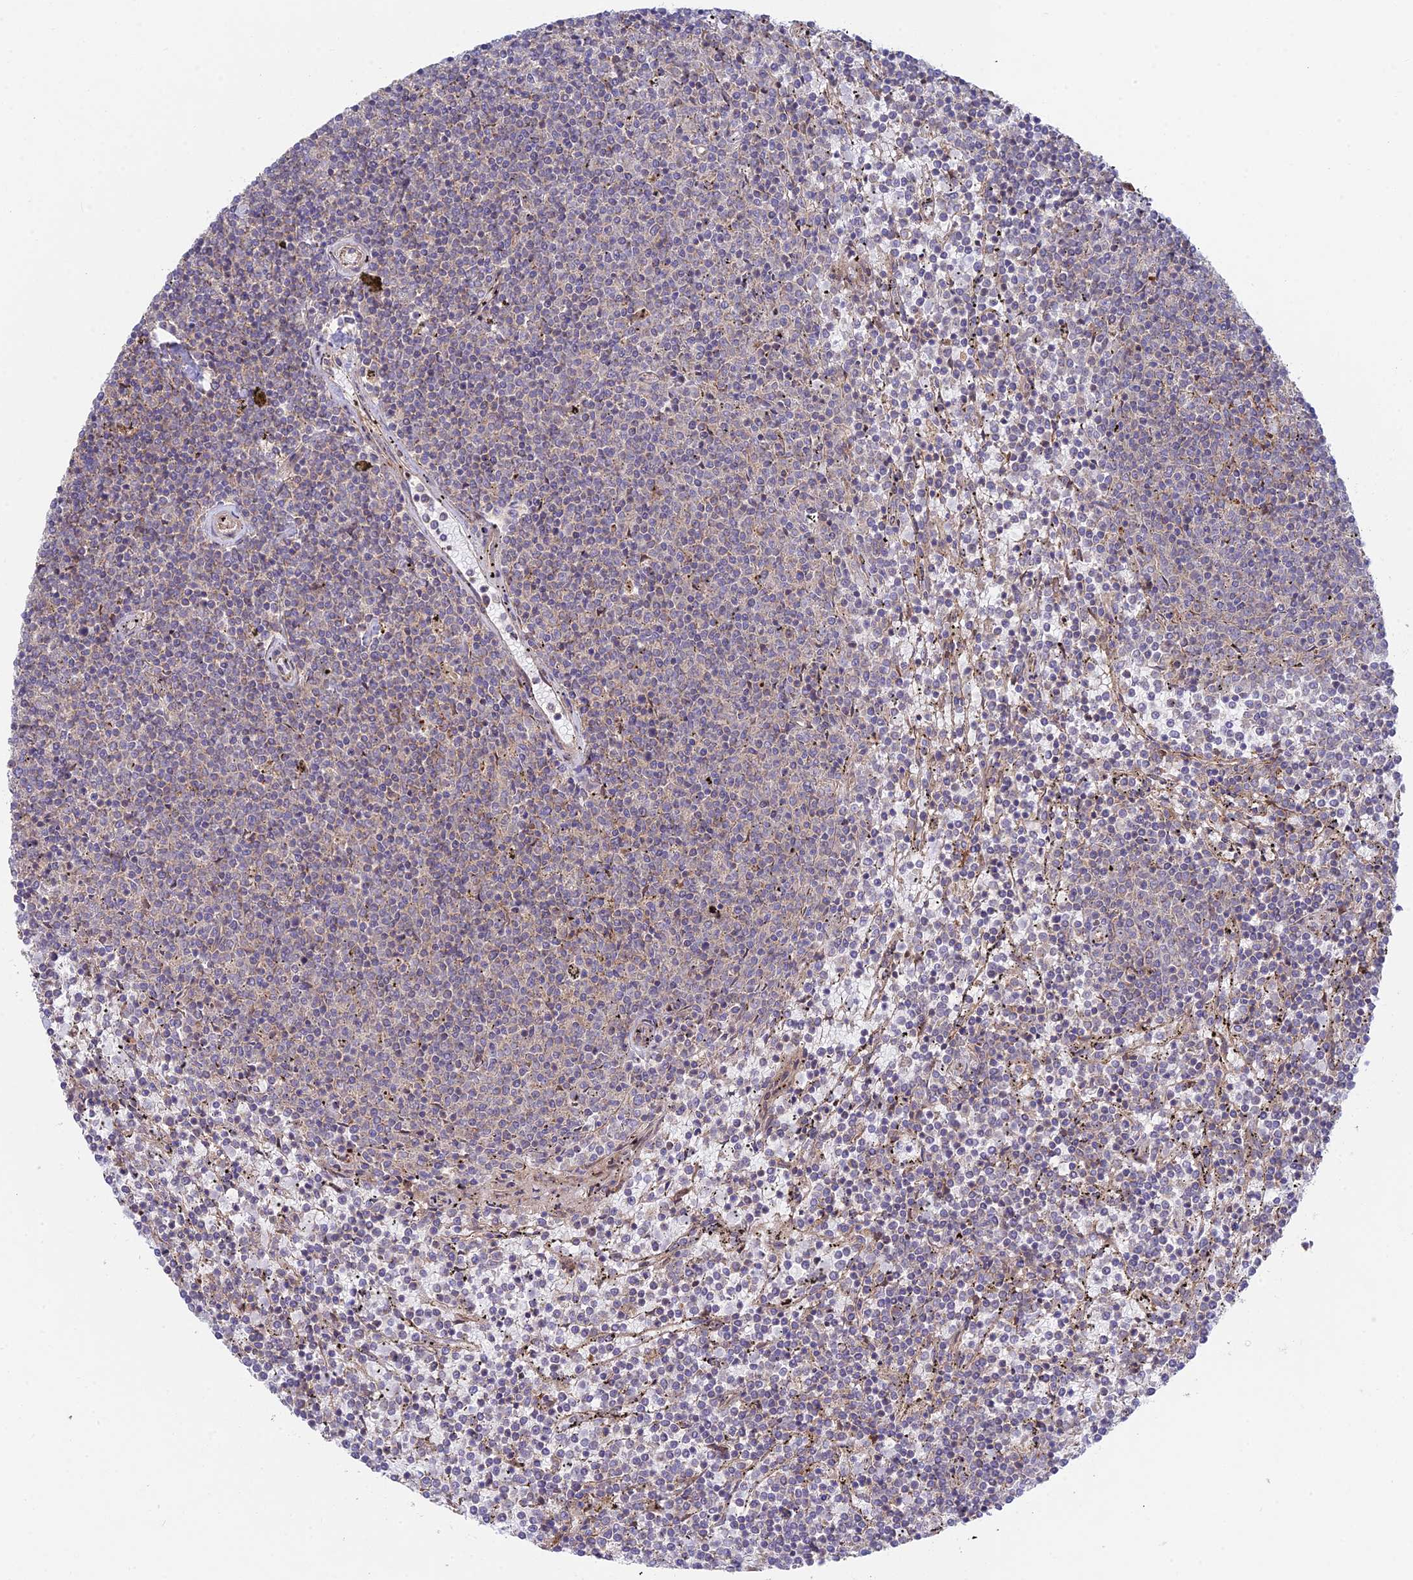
{"staining": {"intensity": "negative", "quantity": "none", "location": "none"}, "tissue": "lymphoma", "cell_type": "Tumor cells", "image_type": "cancer", "snomed": [{"axis": "morphology", "description": "Malignant lymphoma, non-Hodgkin's type, Low grade"}, {"axis": "topography", "description": "Spleen"}], "caption": "Immunohistochemistry micrograph of human lymphoma stained for a protein (brown), which demonstrates no positivity in tumor cells. The staining is performed using DAB brown chromogen with nuclei counter-stained in using hematoxylin.", "gene": "INCA1", "patient": {"sex": "female", "age": 50}}